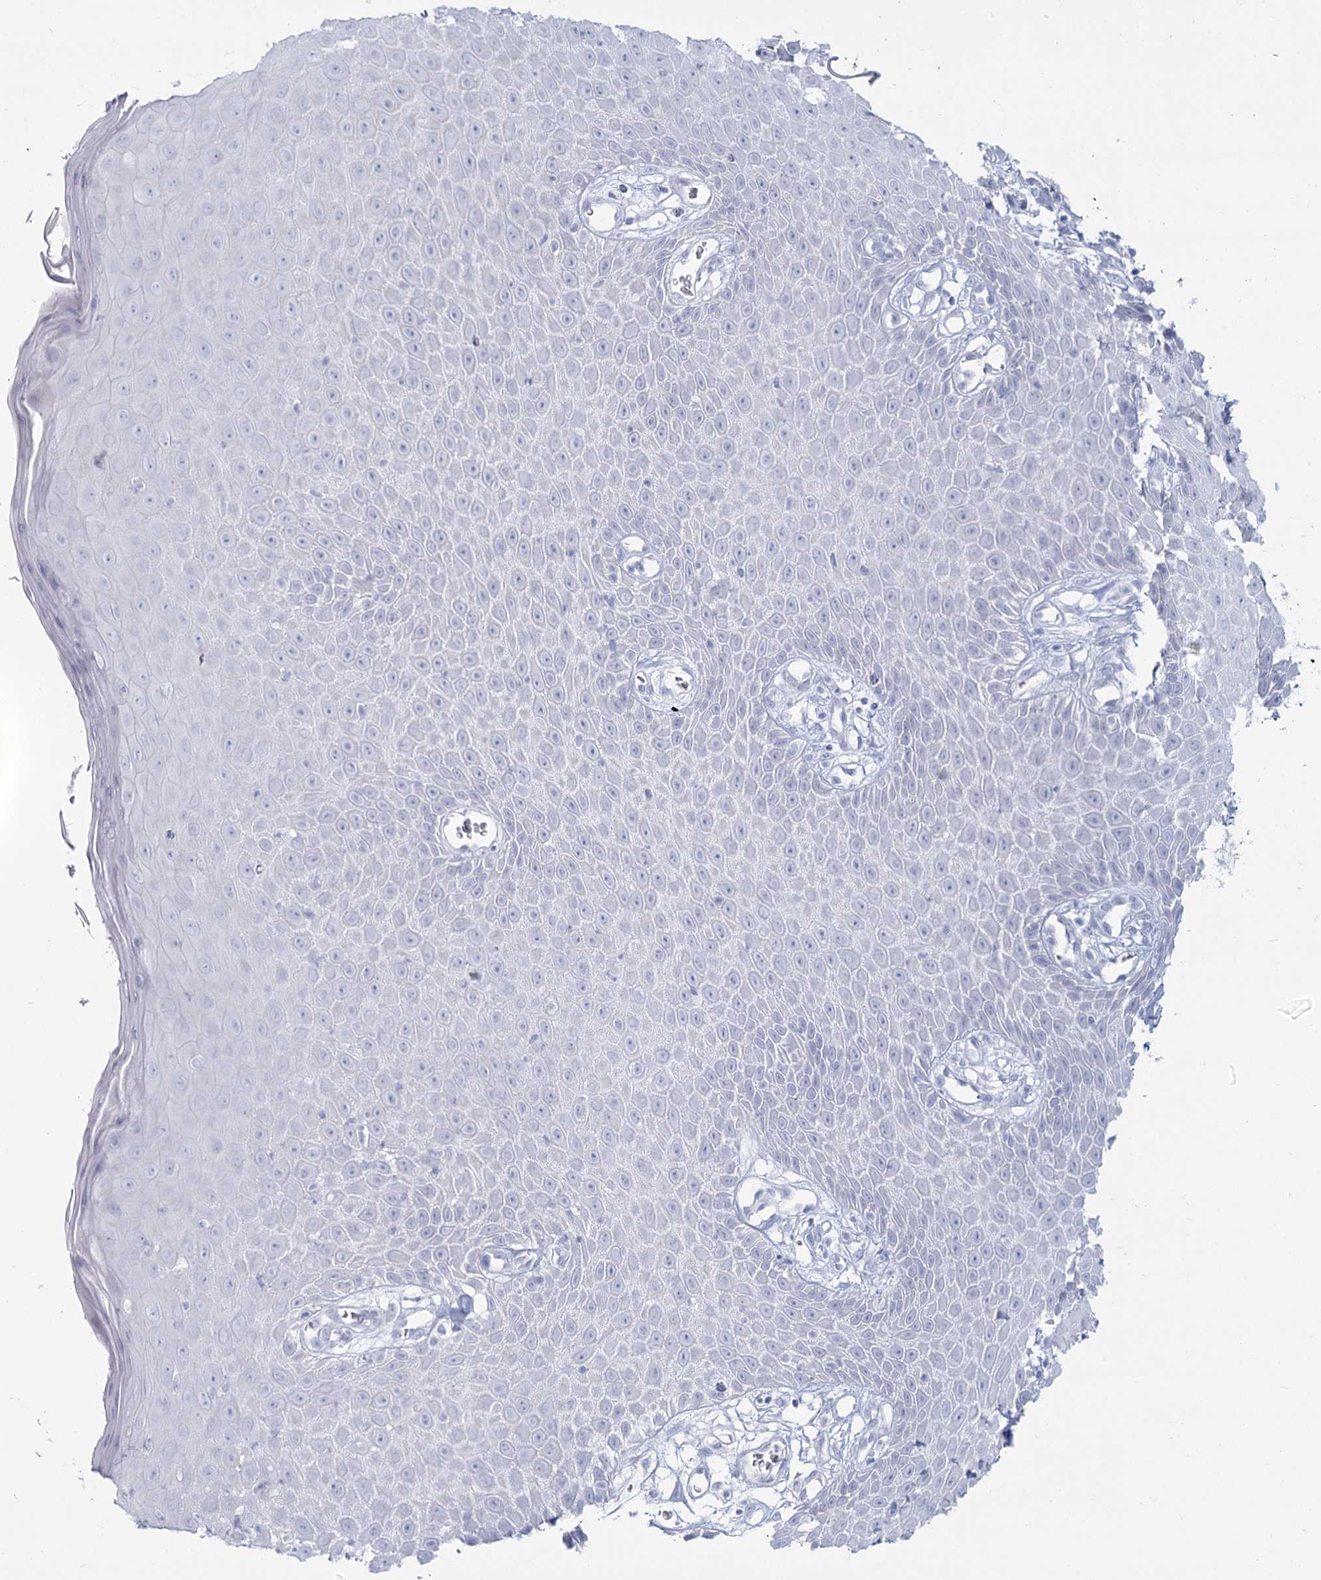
{"staining": {"intensity": "weak", "quantity": "<25%", "location": "cytoplasmic/membranous"}, "tissue": "skin", "cell_type": "Epidermal cells", "image_type": "normal", "snomed": [{"axis": "morphology", "description": "Normal tissue, NOS"}, {"axis": "topography", "description": "Vulva"}], "caption": "High magnification brightfield microscopy of unremarkable skin stained with DAB (brown) and counterstained with hematoxylin (blue): epidermal cells show no significant positivity.", "gene": "SLC6A19", "patient": {"sex": "female", "age": 68}}